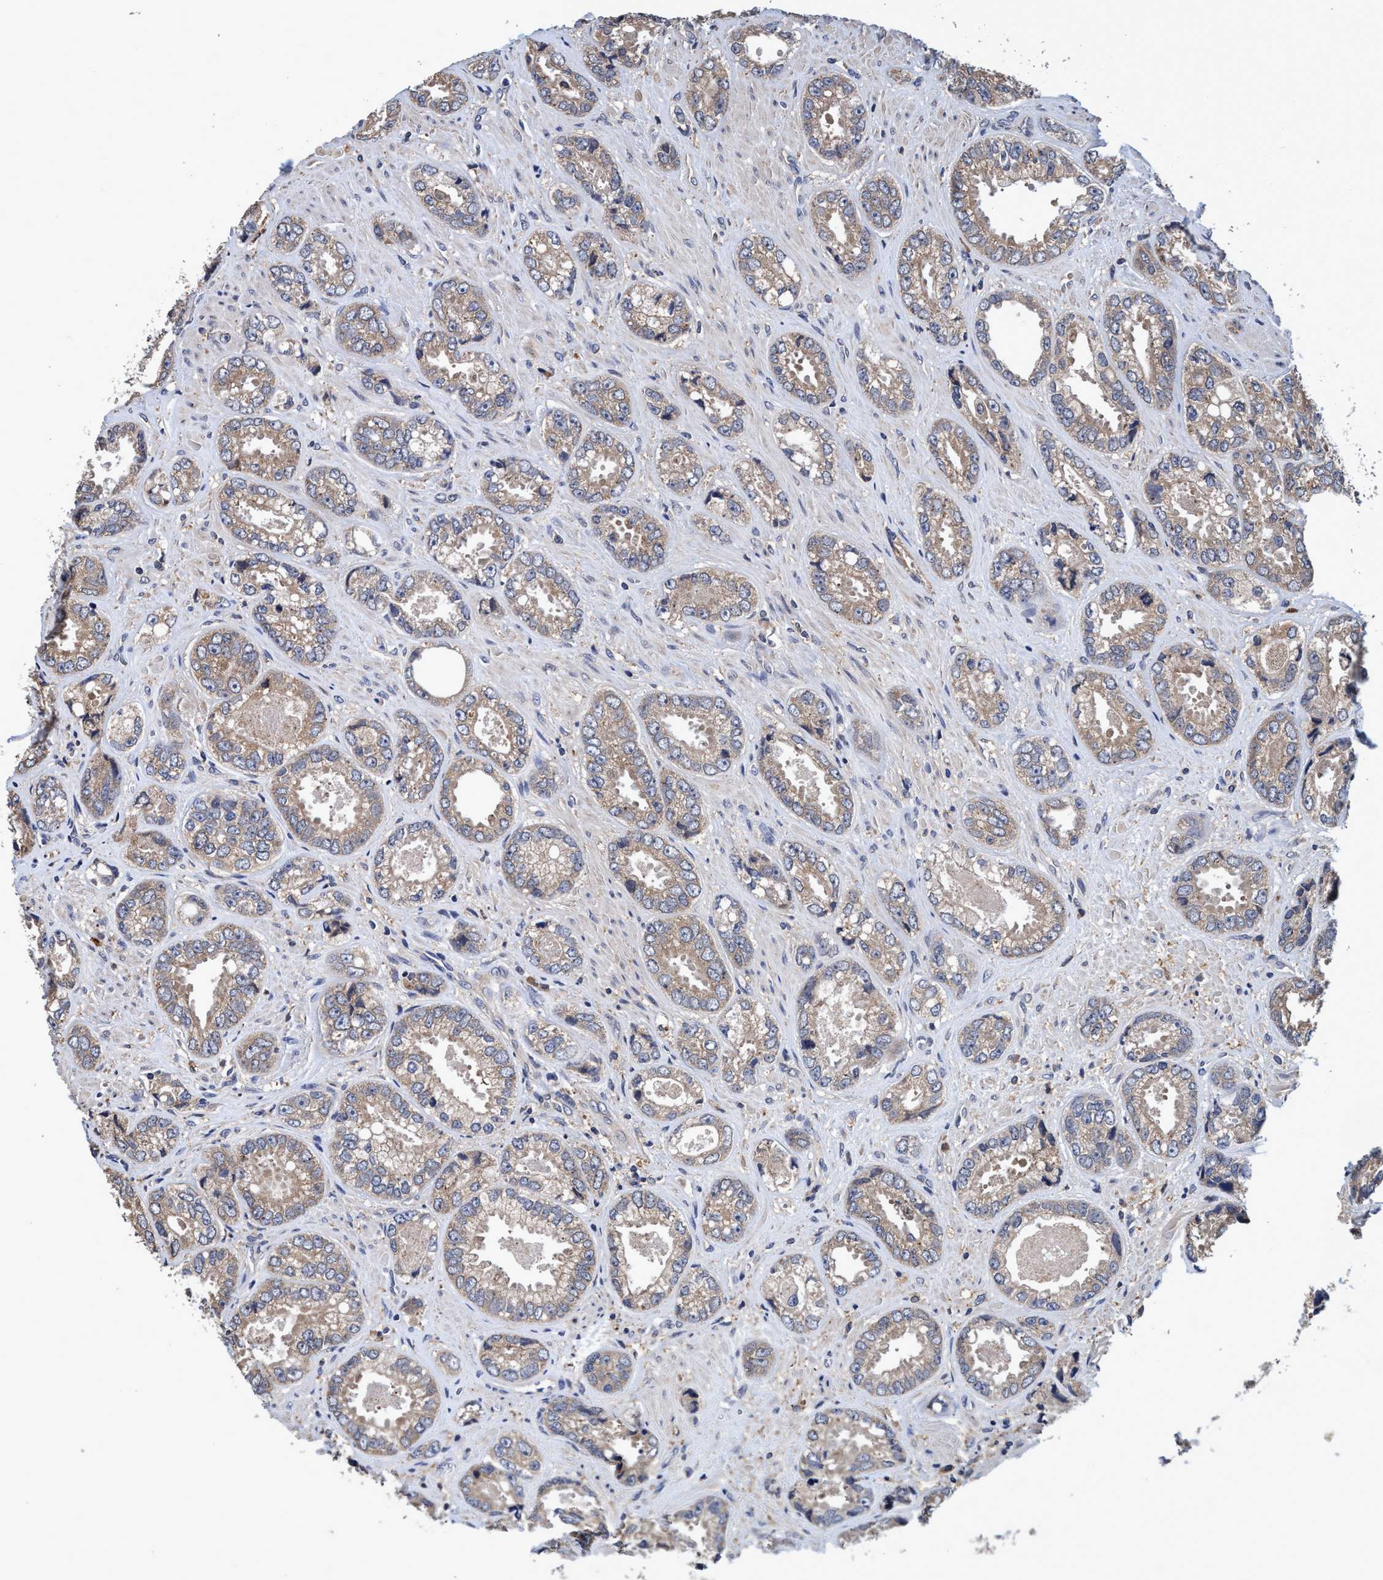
{"staining": {"intensity": "weak", "quantity": "25%-75%", "location": "cytoplasmic/membranous"}, "tissue": "prostate cancer", "cell_type": "Tumor cells", "image_type": "cancer", "snomed": [{"axis": "morphology", "description": "Adenocarcinoma, High grade"}, {"axis": "topography", "description": "Prostate"}], "caption": "Immunohistochemistry histopathology image of prostate cancer (adenocarcinoma (high-grade)) stained for a protein (brown), which demonstrates low levels of weak cytoplasmic/membranous staining in about 25%-75% of tumor cells.", "gene": "CALCOCO2", "patient": {"sex": "male", "age": 61}}